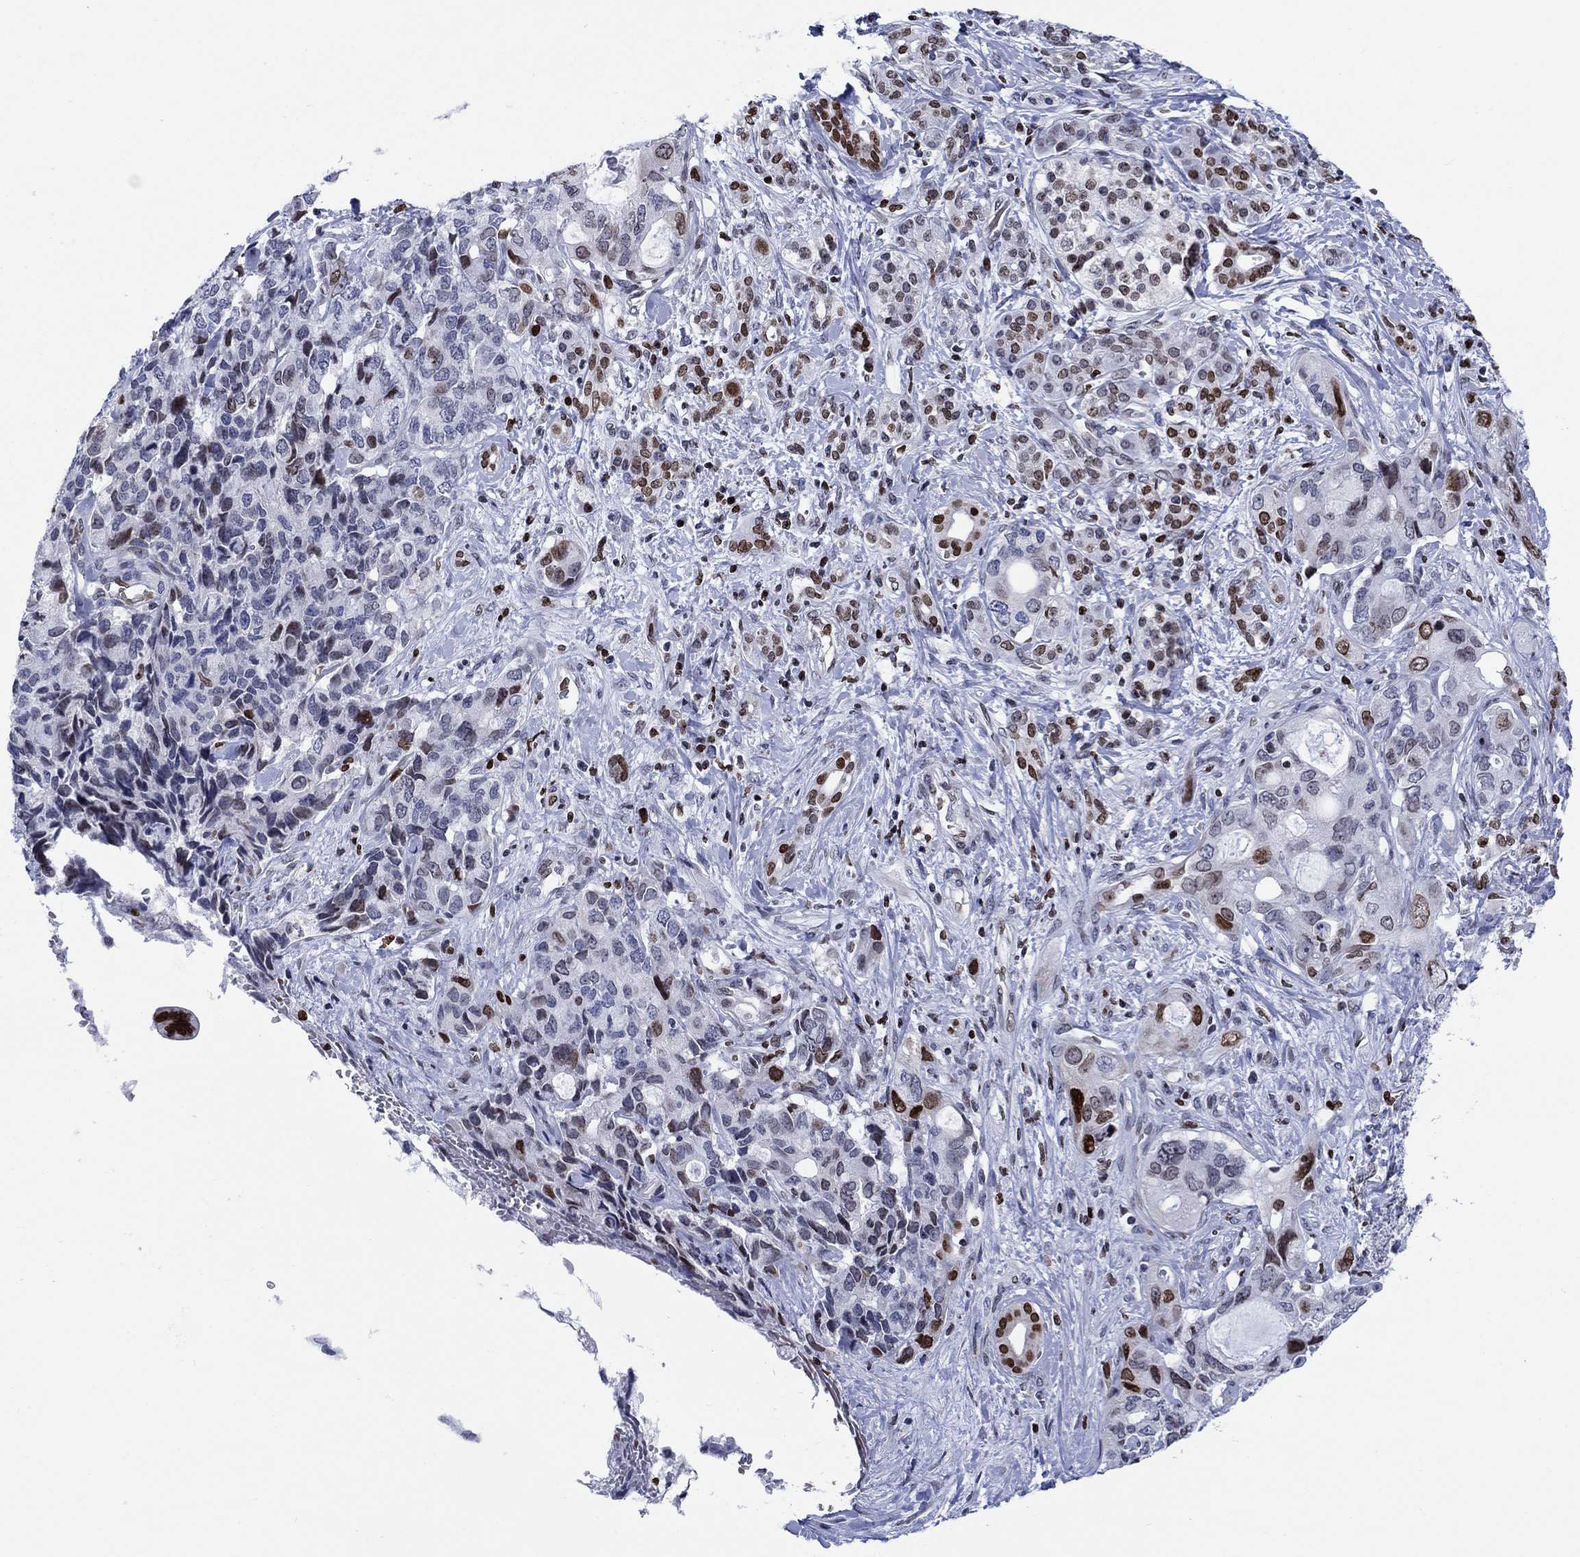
{"staining": {"intensity": "strong", "quantity": "<25%", "location": "nuclear"}, "tissue": "pancreatic cancer", "cell_type": "Tumor cells", "image_type": "cancer", "snomed": [{"axis": "morphology", "description": "Adenocarcinoma, NOS"}, {"axis": "topography", "description": "Pancreas"}], "caption": "Protein analysis of adenocarcinoma (pancreatic) tissue displays strong nuclear staining in approximately <25% of tumor cells.", "gene": "HMGA1", "patient": {"sex": "female", "age": 56}}